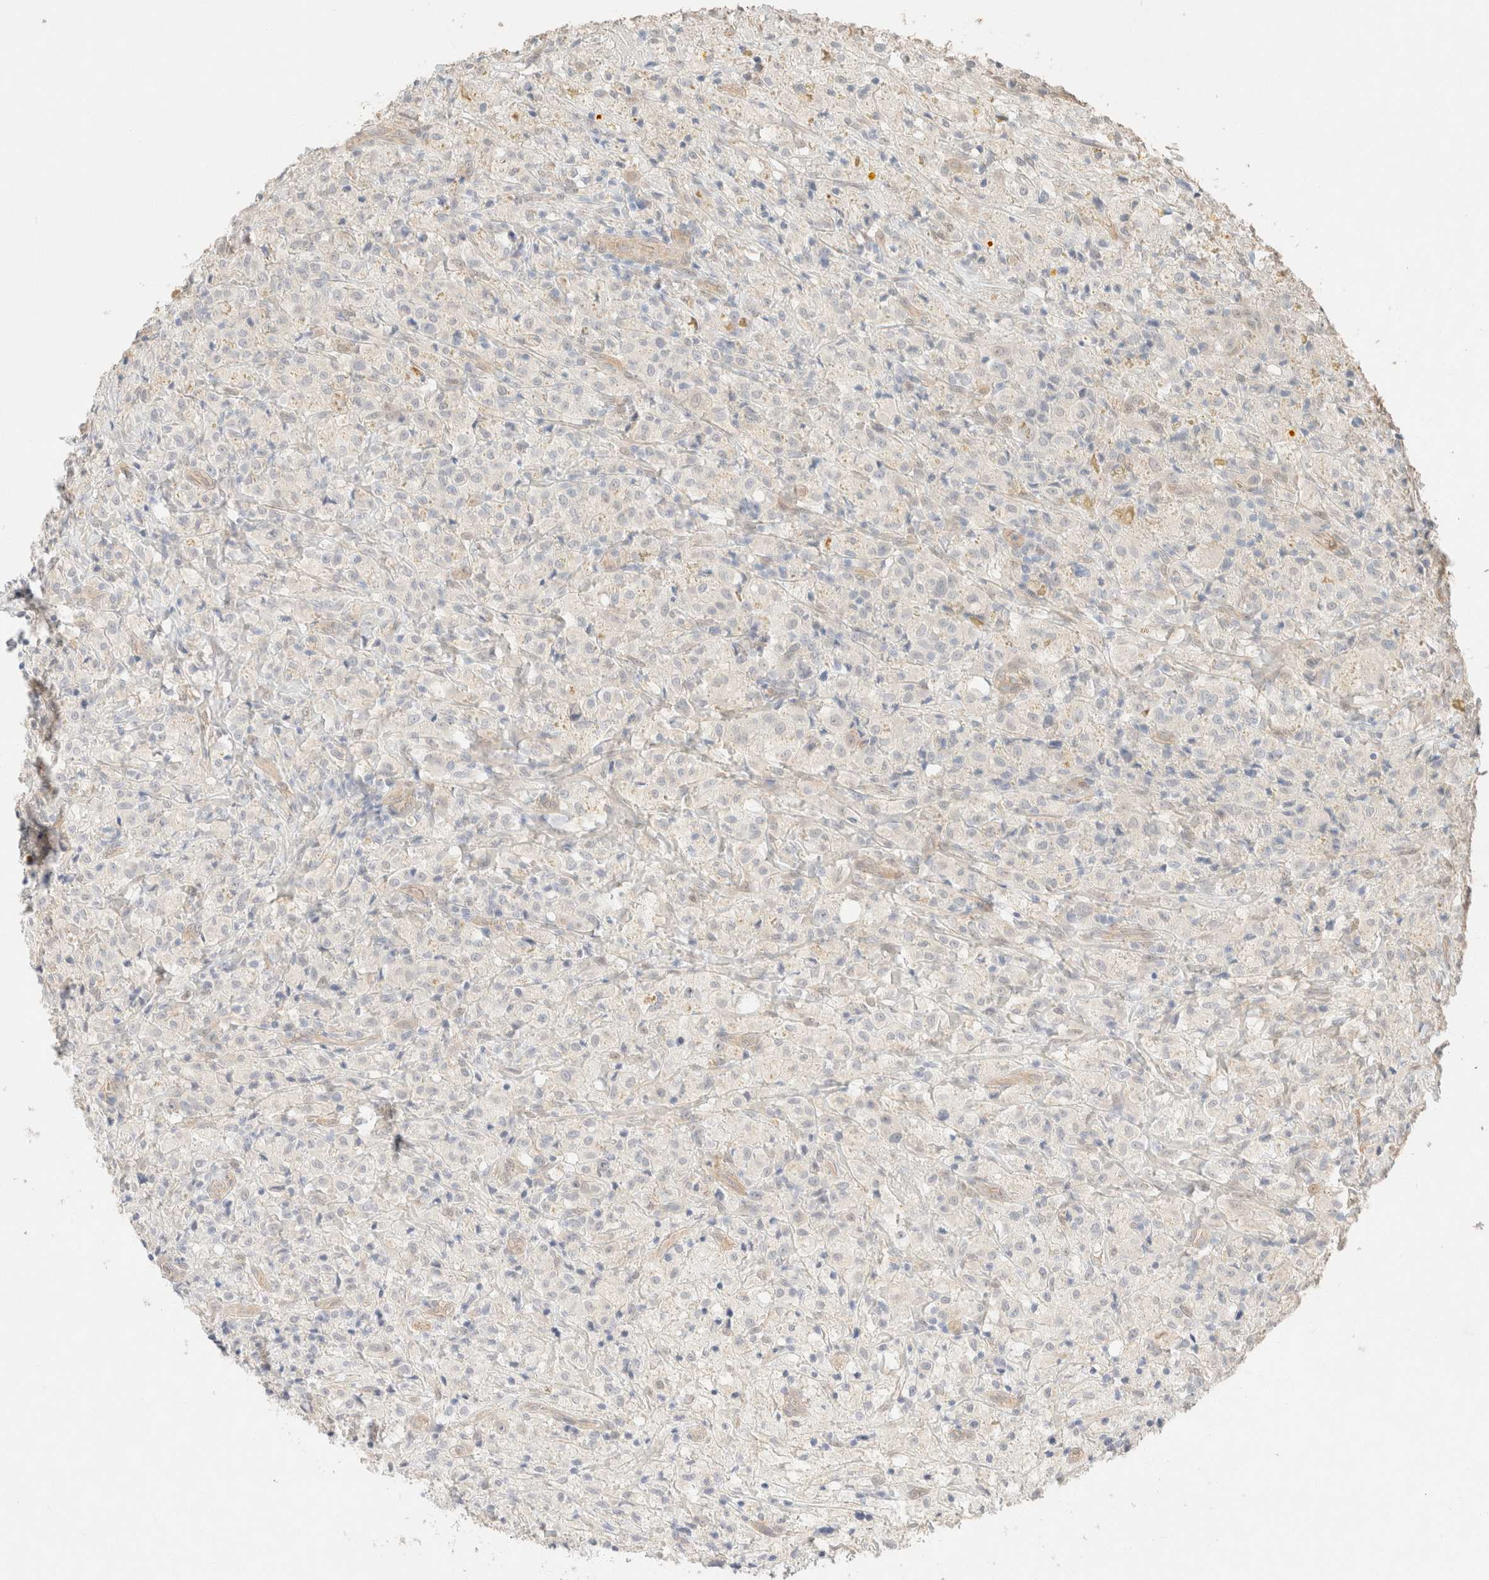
{"staining": {"intensity": "negative", "quantity": "none", "location": "none"}, "tissue": "testis cancer", "cell_type": "Tumor cells", "image_type": "cancer", "snomed": [{"axis": "morphology", "description": "Carcinoma, Embryonal, NOS"}, {"axis": "topography", "description": "Testis"}], "caption": "Tumor cells are negative for brown protein staining in testis cancer. Brightfield microscopy of IHC stained with DAB (3,3'-diaminobenzidine) (brown) and hematoxylin (blue), captured at high magnification.", "gene": "CSNK1E", "patient": {"sex": "male", "age": 2}}